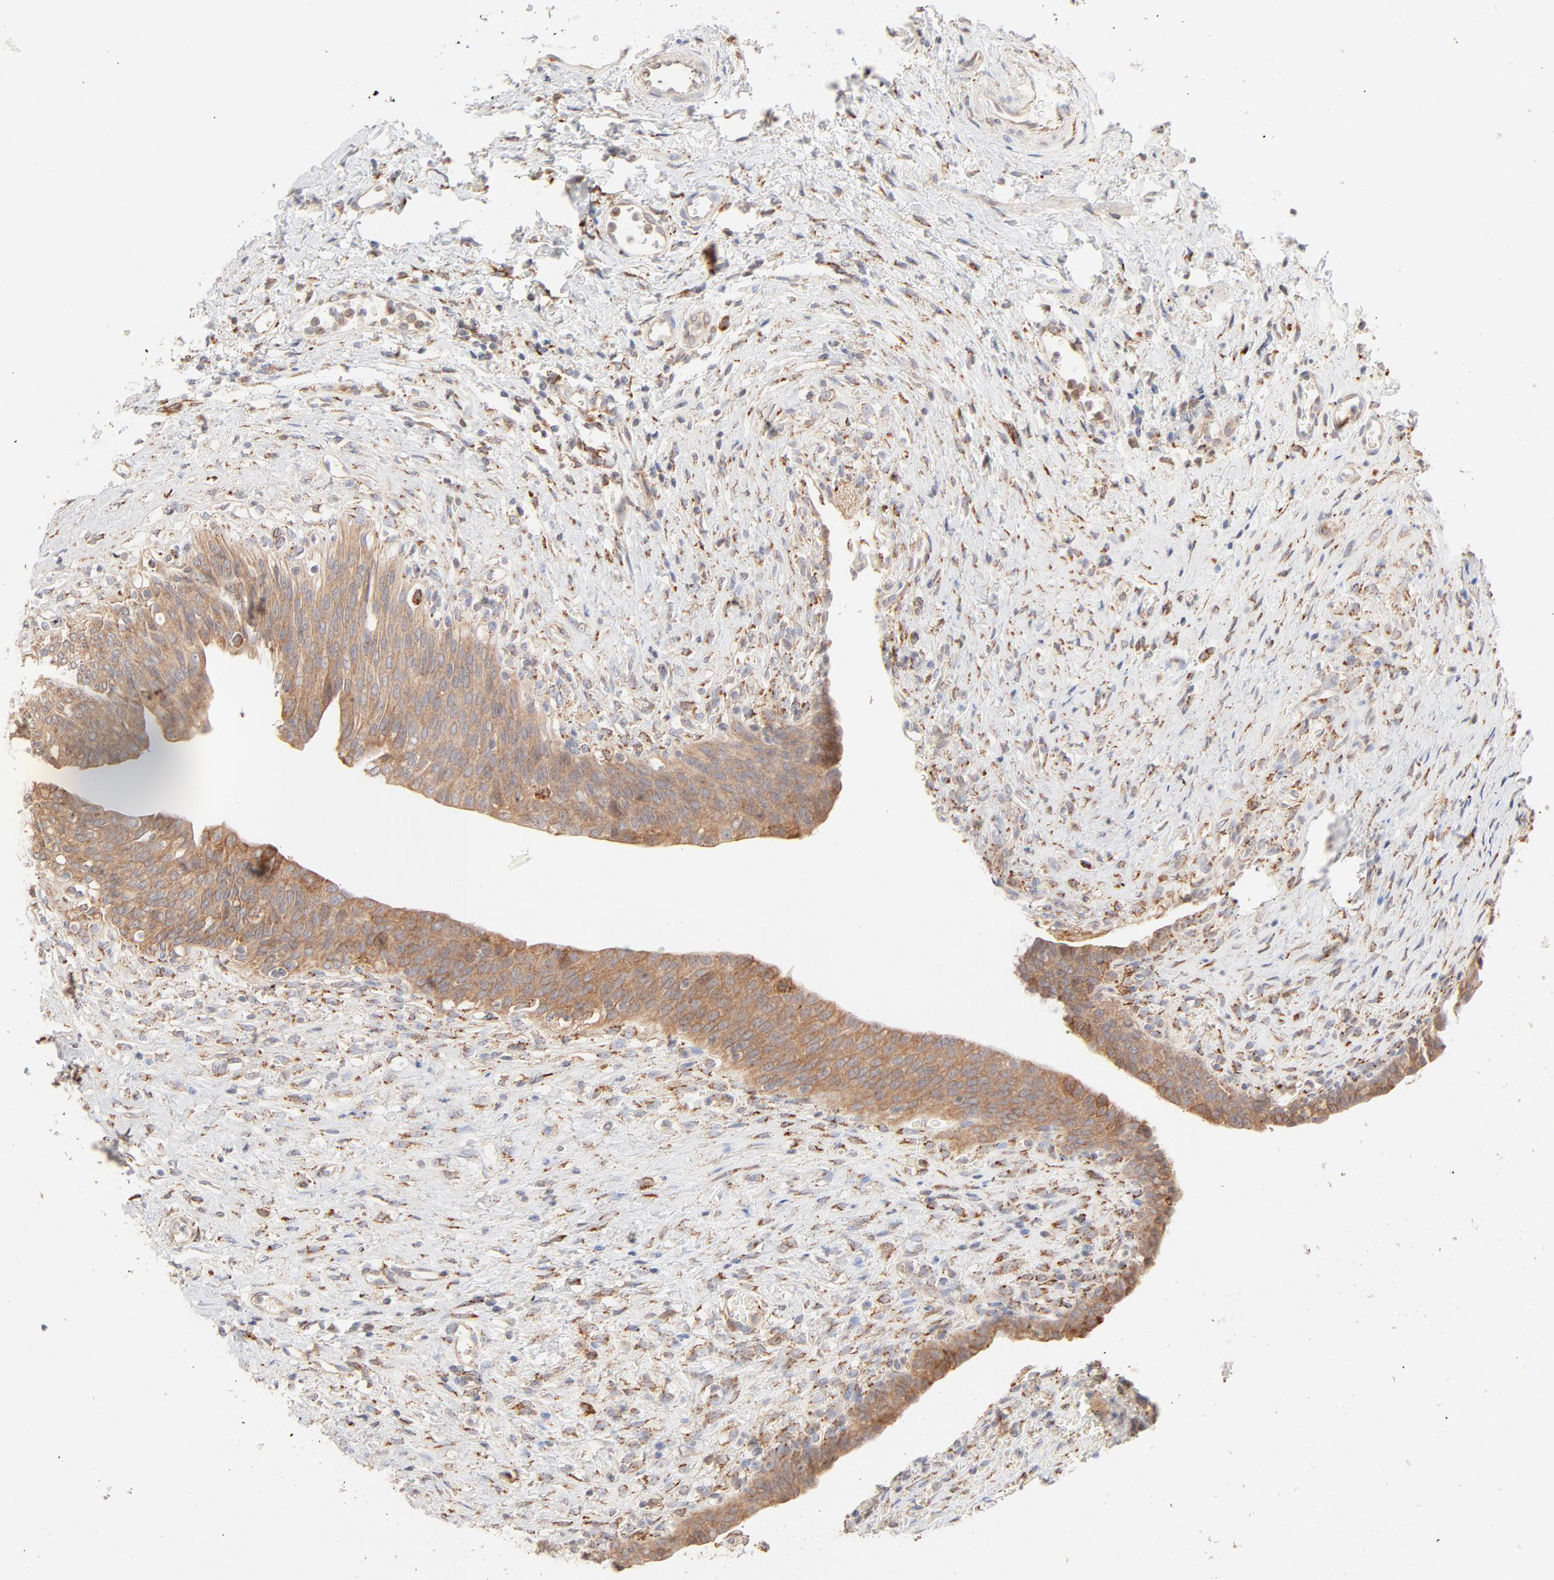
{"staining": {"intensity": "moderate", "quantity": ">75%", "location": "cytoplasmic/membranous"}, "tissue": "urinary bladder", "cell_type": "Urothelial cells", "image_type": "normal", "snomed": [{"axis": "morphology", "description": "Normal tissue, NOS"}, {"axis": "morphology", "description": "Dysplasia, NOS"}, {"axis": "topography", "description": "Urinary bladder"}], "caption": "High-power microscopy captured an IHC image of benign urinary bladder, revealing moderate cytoplasmic/membranous staining in about >75% of urothelial cells. Nuclei are stained in blue.", "gene": "PARP12", "patient": {"sex": "male", "age": 35}}